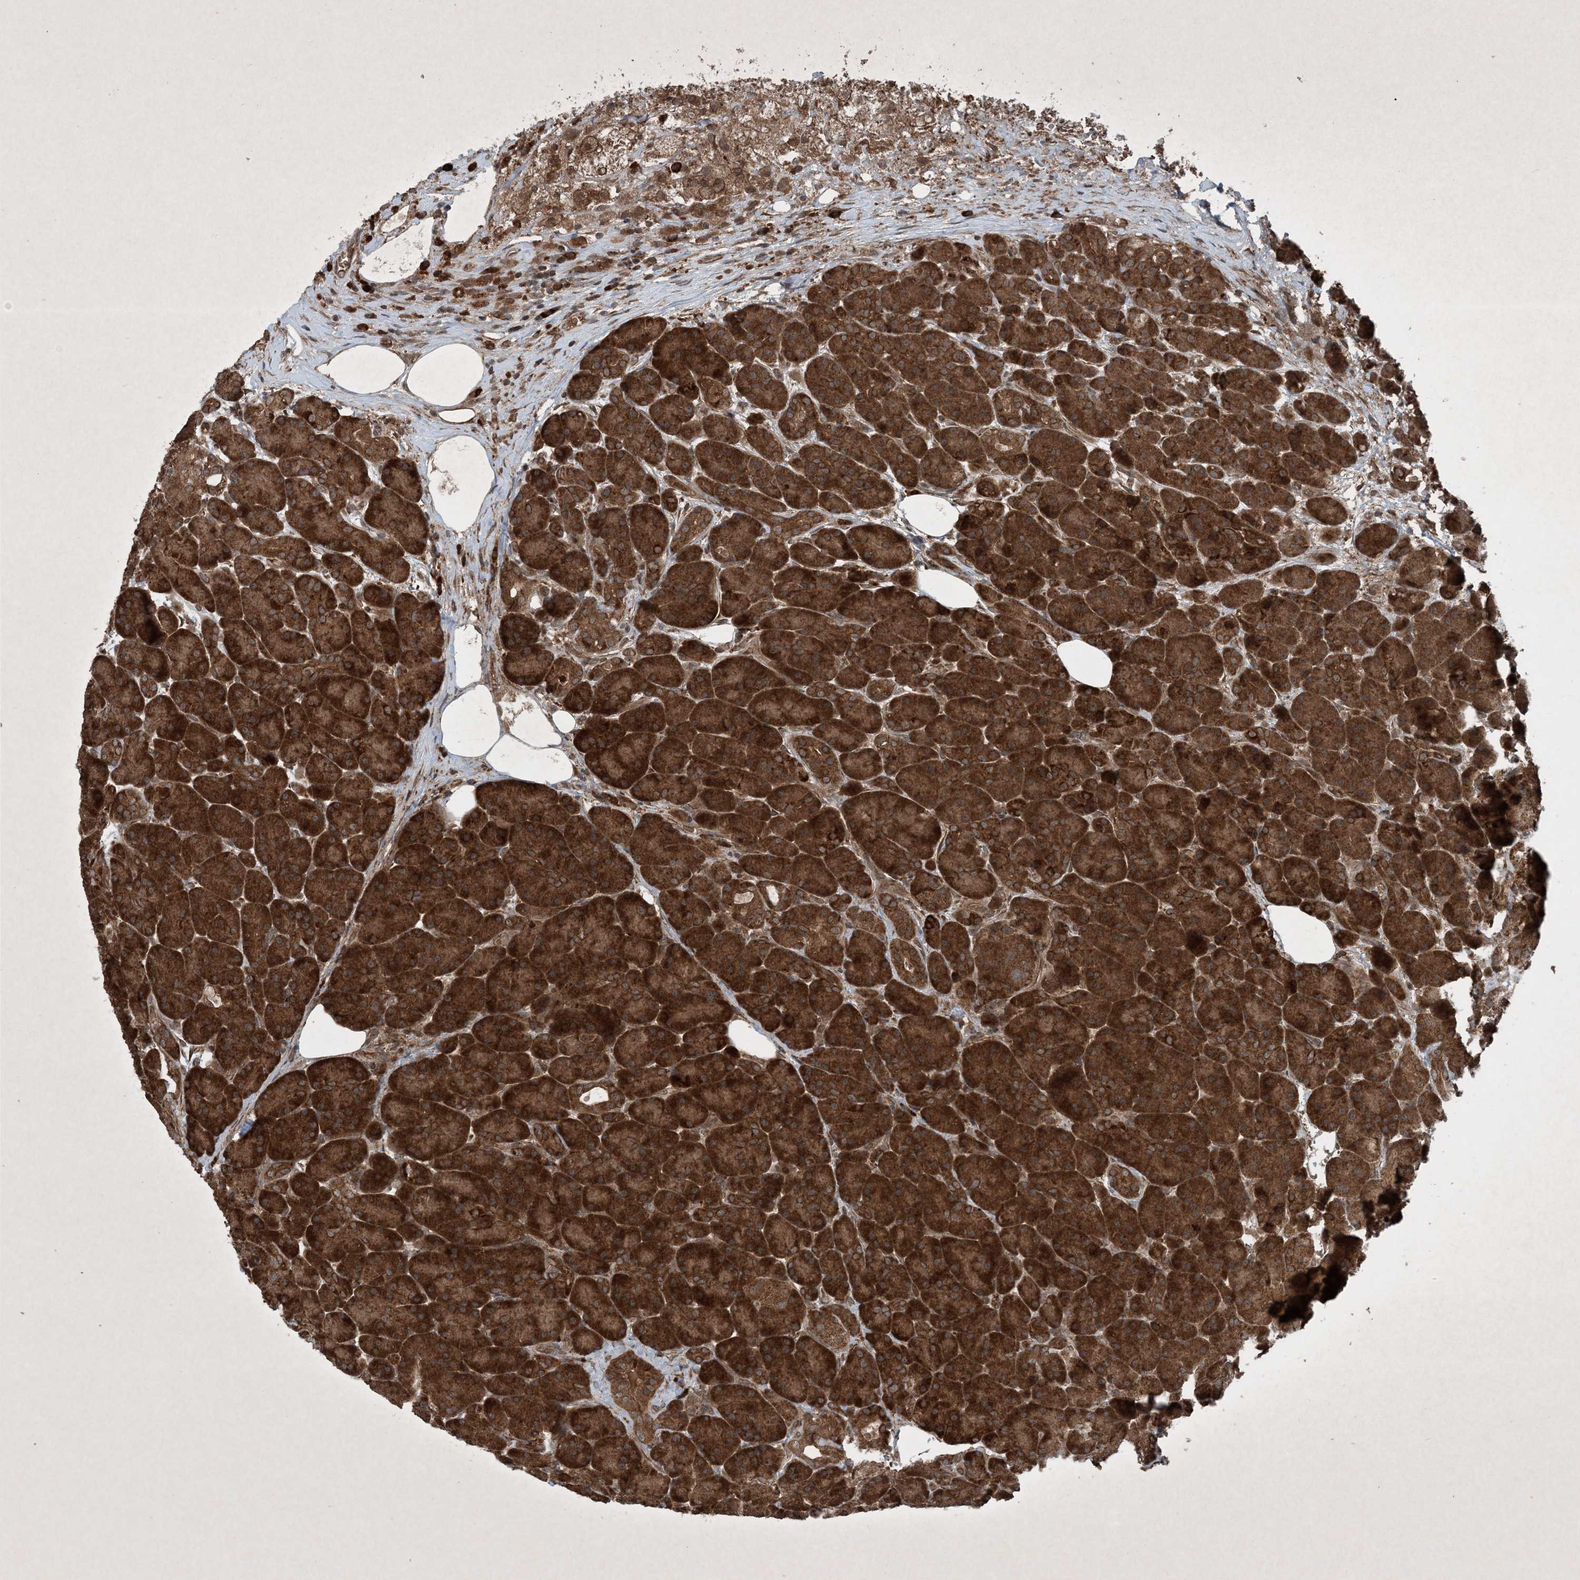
{"staining": {"intensity": "strong", "quantity": ">75%", "location": "cytoplasmic/membranous"}, "tissue": "pancreas", "cell_type": "Exocrine glandular cells", "image_type": "normal", "snomed": [{"axis": "morphology", "description": "Normal tissue, NOS"}, {"axis": "topography", "description": "Pancreas"}], "caption": "The image exhibits a brown stain indicating the presence of a protein in the cytoplasmic/membranous of exocrine glandular cells in pancreas. (DAB = brown stain, brightfield microscopy at high magnification).", "gene": "GNG5", "patient": {"sex": "male", "age": 63}}